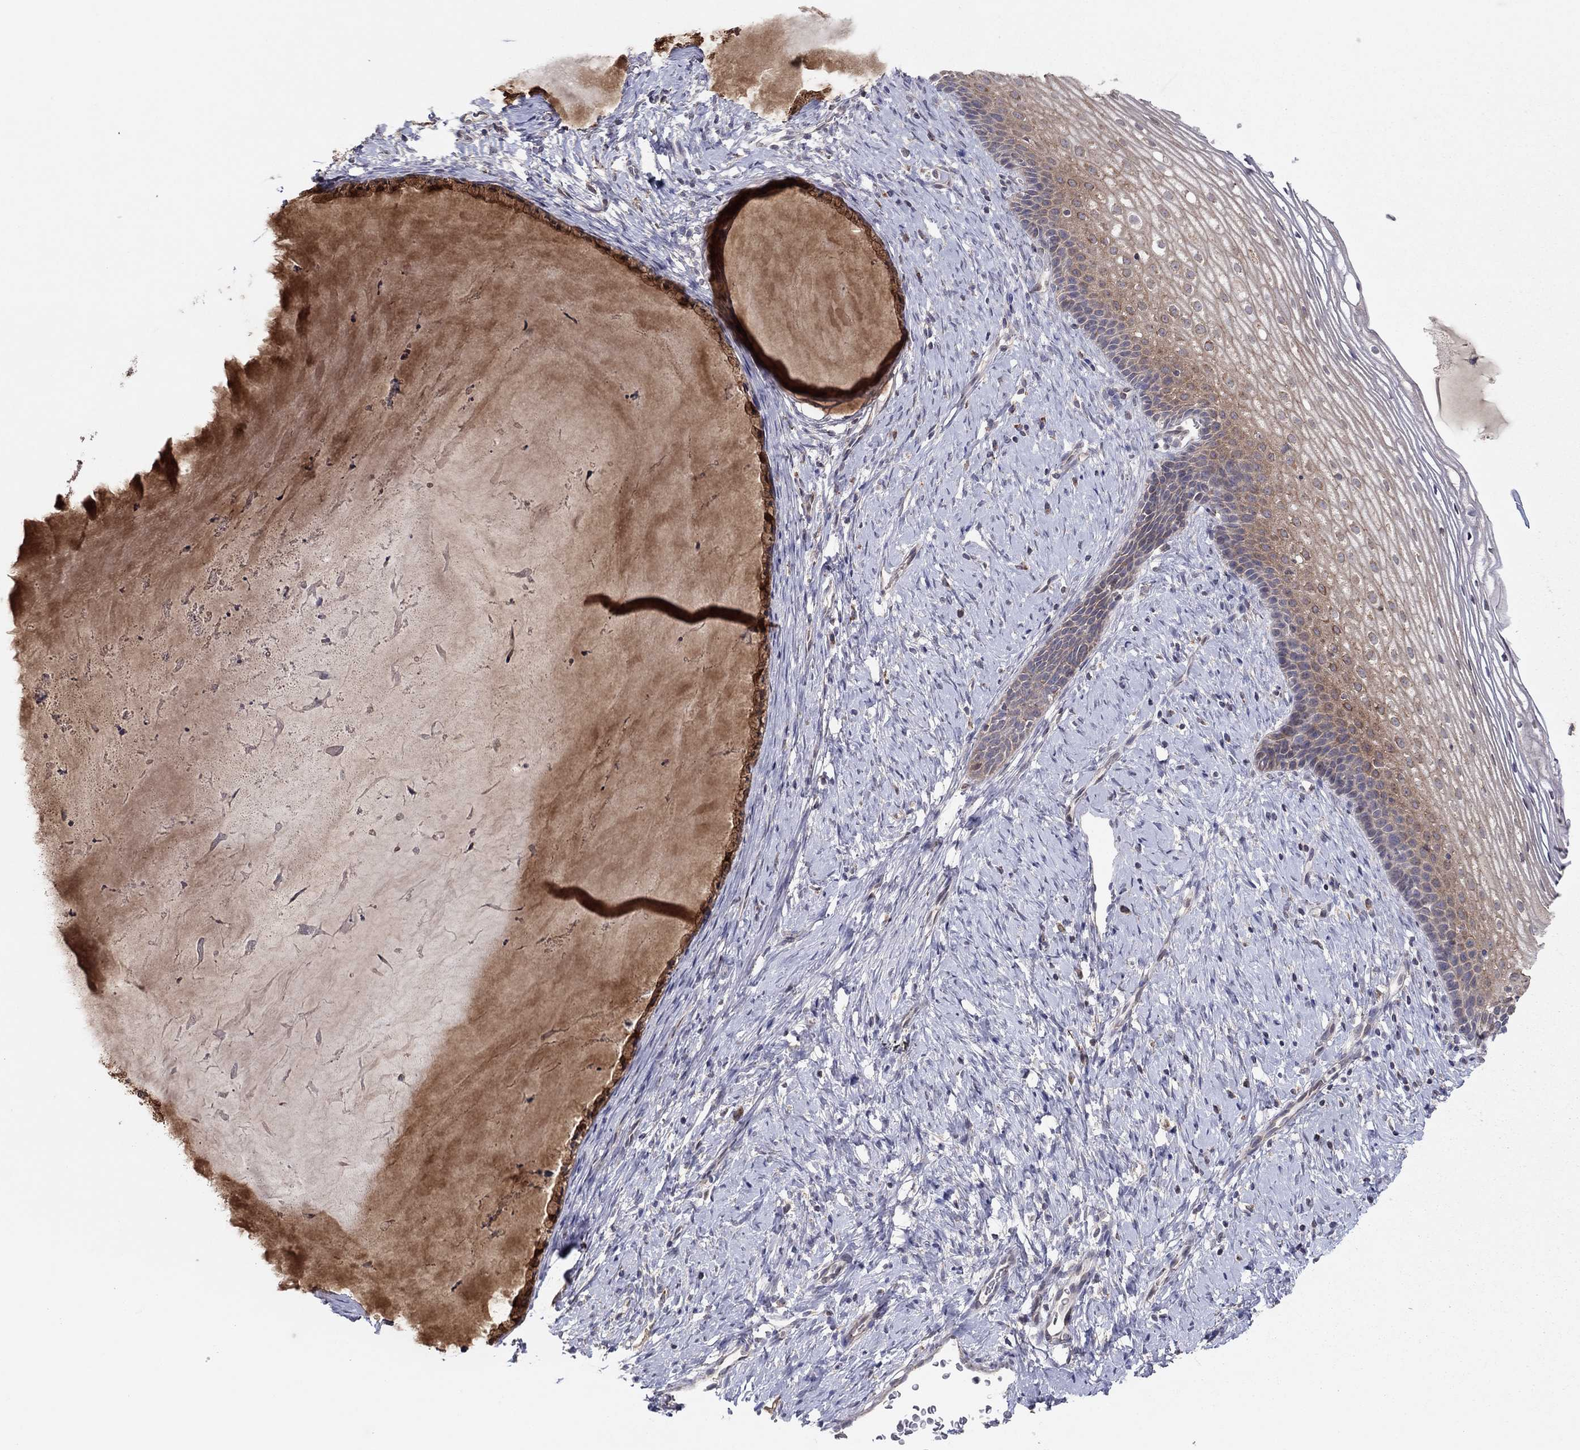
{"staining": {"intensity": "strong", "quantity": ">75%", "location": "cytoplasmic/membranous"}, "tissue": "cervix", "cell_type": "Glandular cells", "image_type": "normal", "snomed": [{"axis": "morphology", "description": "Normal tissue, NOS"}, {"axis": "topography", "description": "Cervix"}], "caption": "Protein expression analysis of benign human cervix reveals strong cytoplasmic/membranous expression in approximately >75% of glandular cells.", "gene": "CRACDL", "patient": {"sex": "female", "age": 39}}